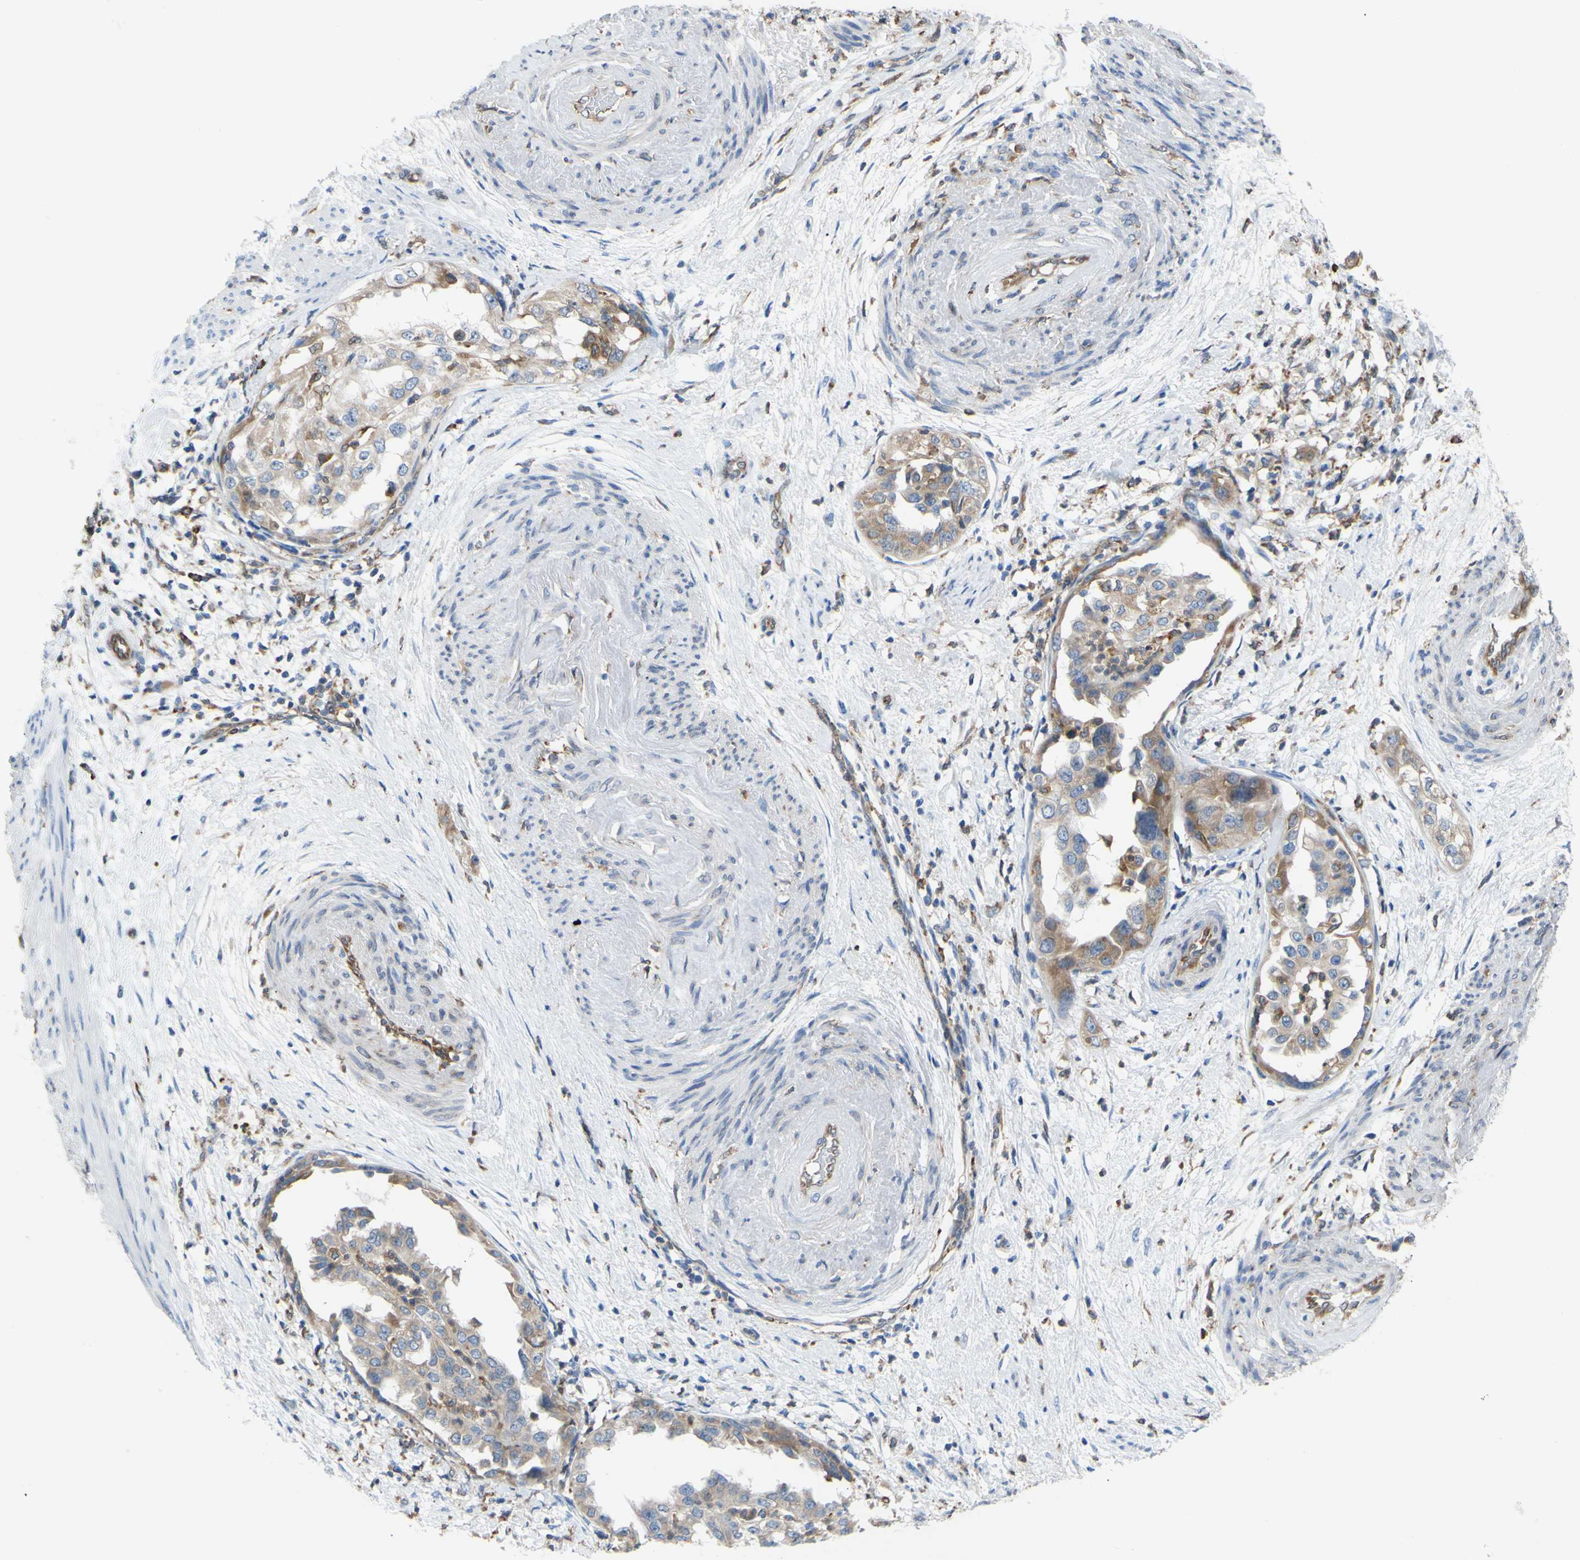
{"staining": {"intensity": "moderate", "quantity": ">75%", "location": "cytoplasmic/membranous"}, "tissue": "endometrial cancer", "cell_type": "Tumor cells", "image_type": "cancer", "snomed": [{"axis": "morphology", "description": "Adenocarcinoma, NOS"}, {"axis": "topography", "description": "Endometrium"}], "caption": "Endometrial cancer stained with a brown dye reveals moderate cytoplasmic/membranous positive expression in about >75% of tumor cells.", "gene": "MGST2", "patient": {"sex": "female", "age": 85}}